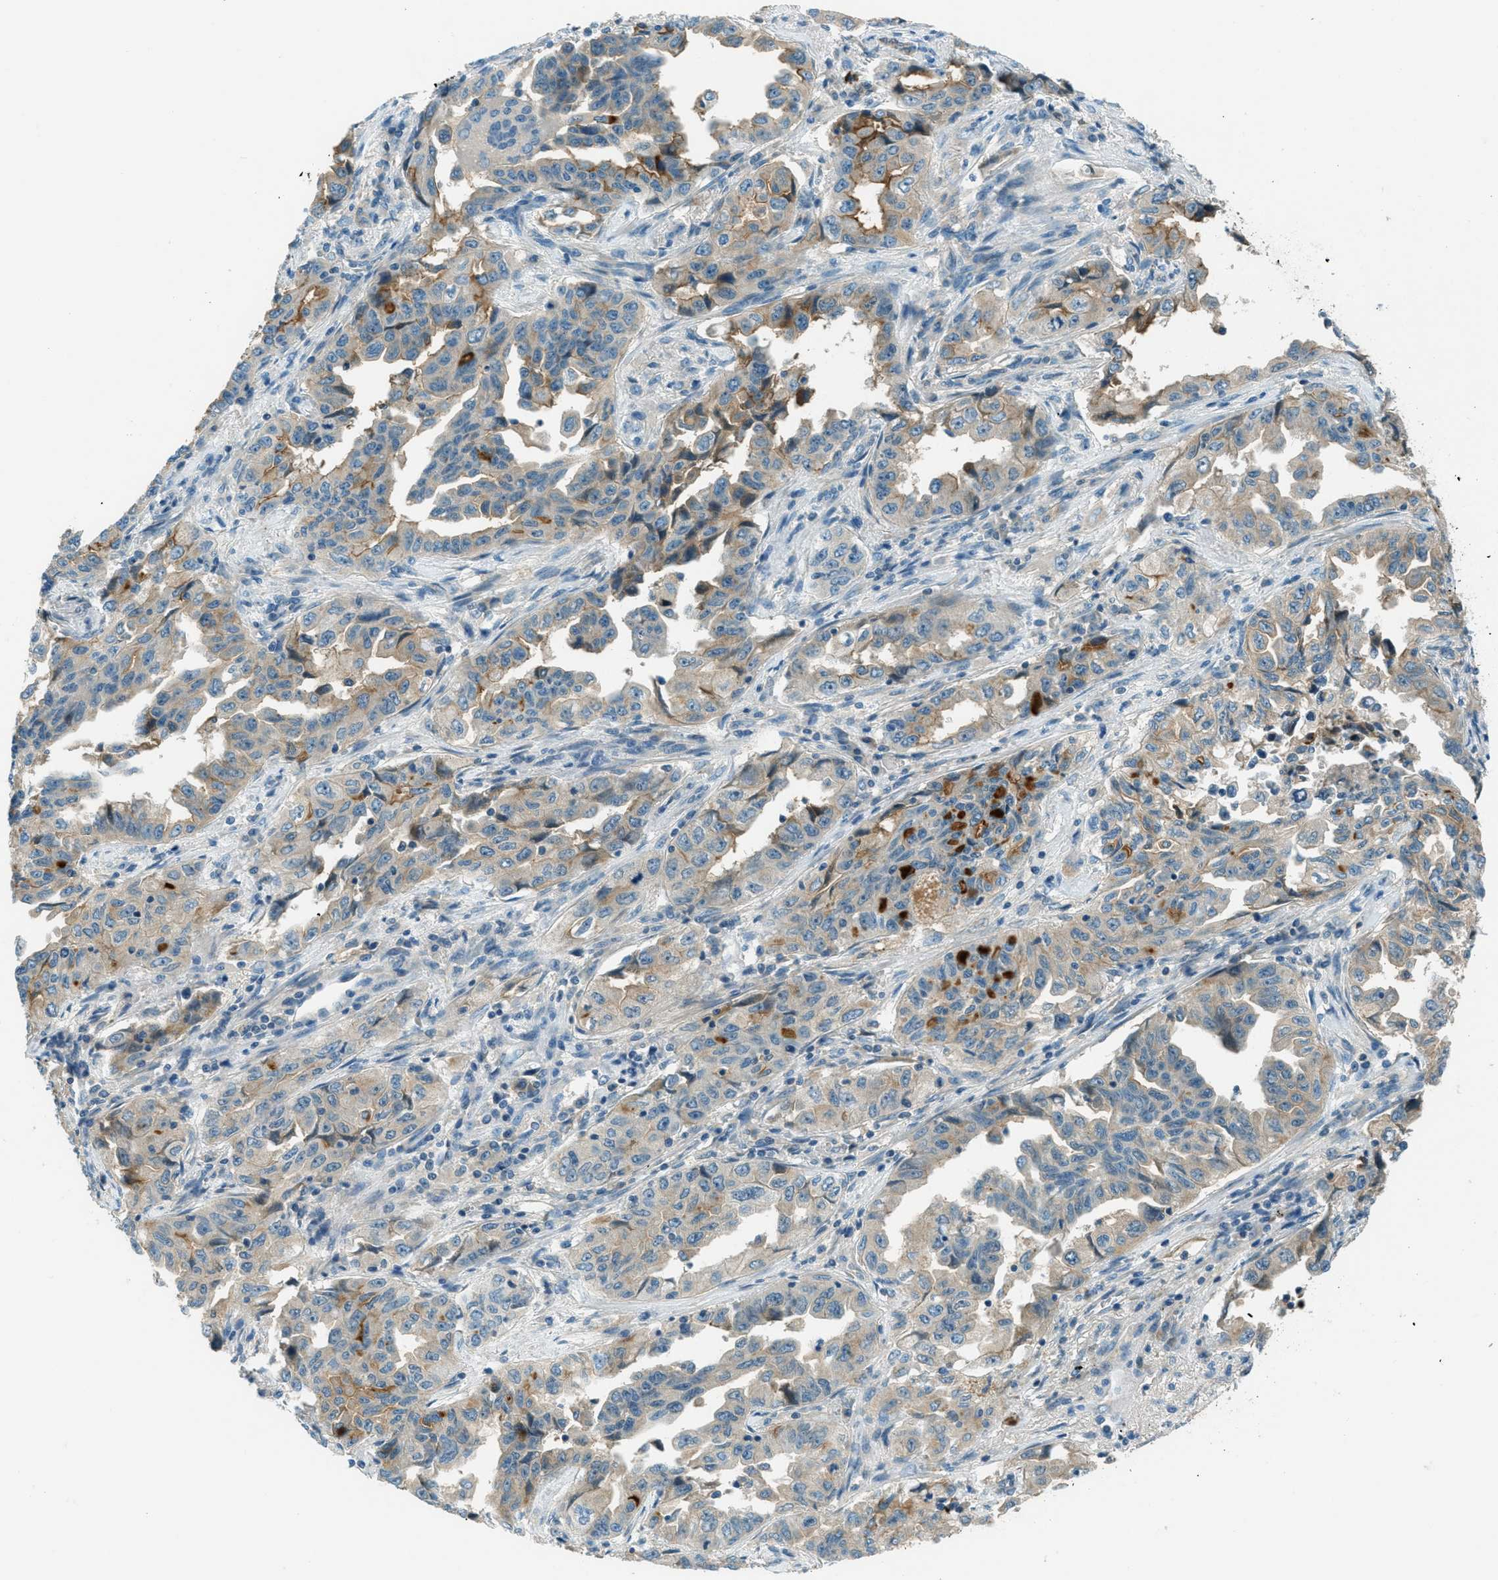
{"staining": {"intensity": "moderate", "quantity": ">75%", "location": "cytoplasmic/membranous"}, "tissue": "lung cancer", "cell_type": "Tumor cells", "image_type": "cancer", "snomed": [{"axis": "morphology", "description": "Adenocarcinoma, NOS"}, {"axis": "topography", "description": "Lung"}], "caption": "Human lung adenocarcinoma stained for a protein (brown) displays moderate cytoplasmic/membranous positive expression in about >75% of tumor cells.", "gene": "MSLN", "patient": {"sex": "female", "age": 51}}